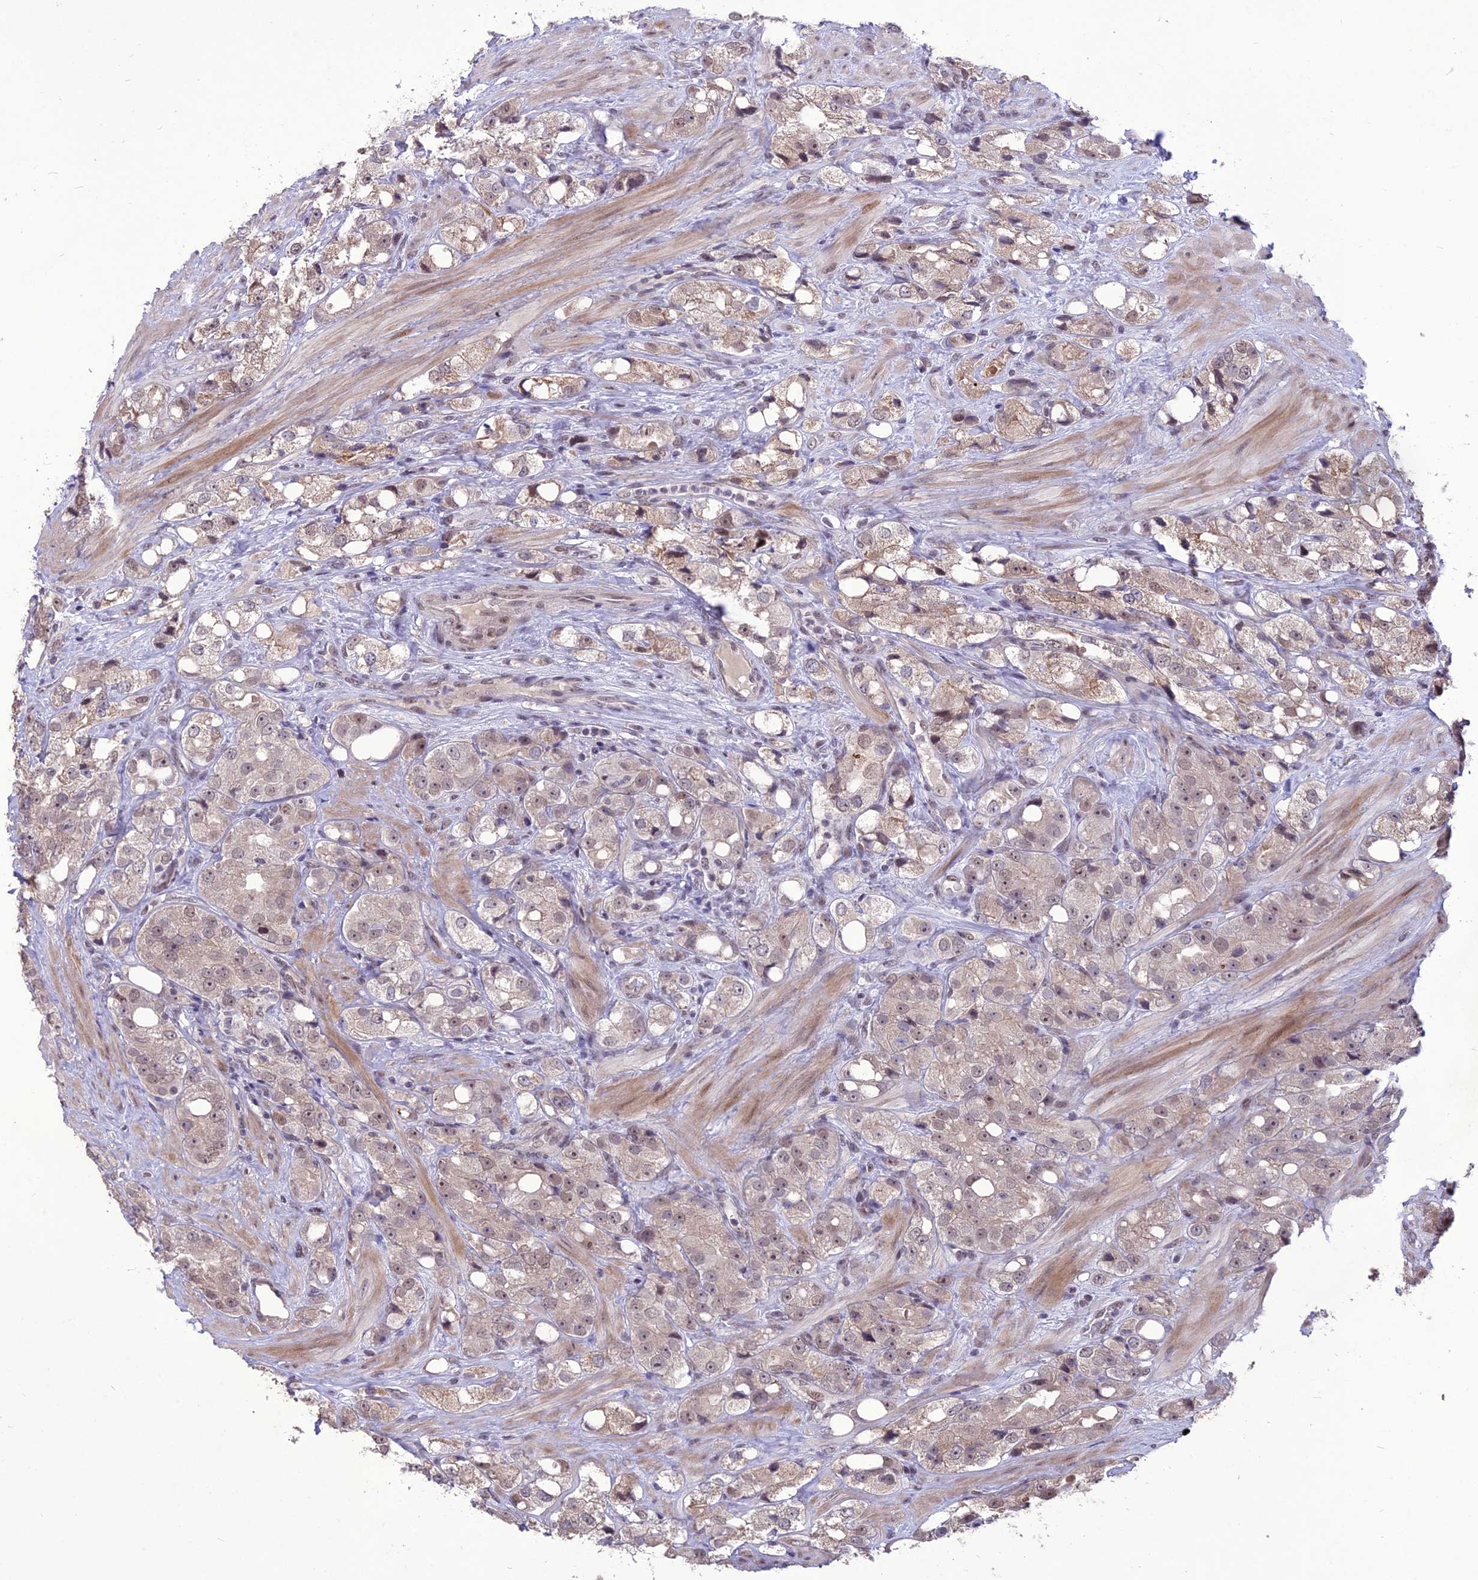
{"staining": {"intensity": "weak", "quantity": "25%-75%", "location": "nuclear"}, "tissue": "prostate cancer", "cell_type": "Tumor cells", "image_type": "cancer", "snomed": [{"axis": "morphology", "description": "Adenocarcinoma, NOS"}, {"axis": "topography", "description": "Prostate"}], "caption": "A brown stain labels weak nuclear expression of a protein in human prostate adenocarcinoma tumor cells.", "gene": "DIS3", "patient": {"sex": "male", "age": 79}}